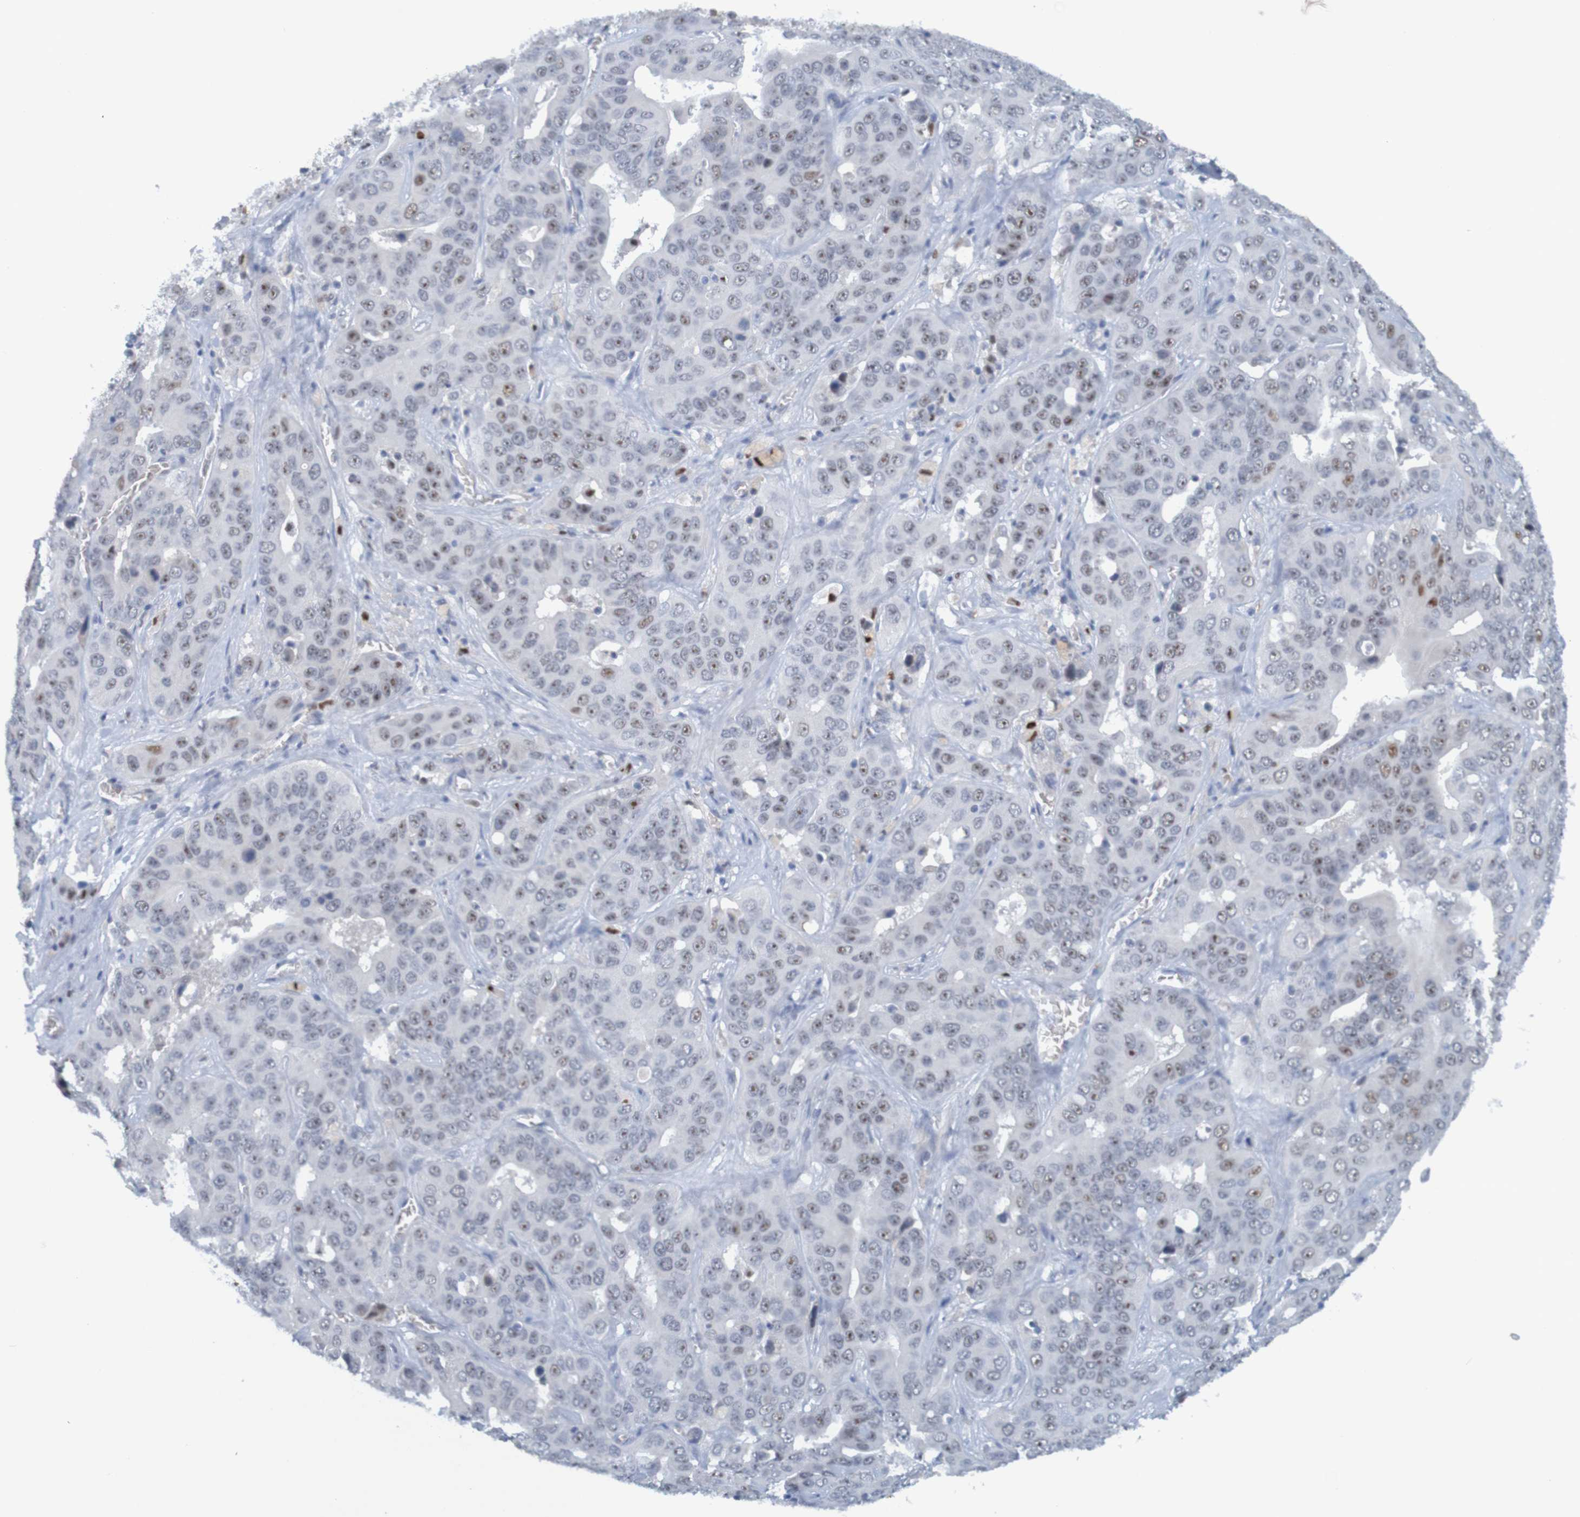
{"staining": {"intensity": "negative", "quantity": "none", "location": "none"}, "tissue": "liver cancer", "cell_type": "Tumor cells", "image_type": "cancer", "snomed": [{"axis": "morphology", "description": "Cholangiocarcinoma"}, {"axis": "topography", "description": "Liver"}], "caption": "An image of human cholangiocarcinoma (liver) is negative for staining in tumor cells.", "gene": "USP36", "patient": {"sex": "female", "age": 52}}